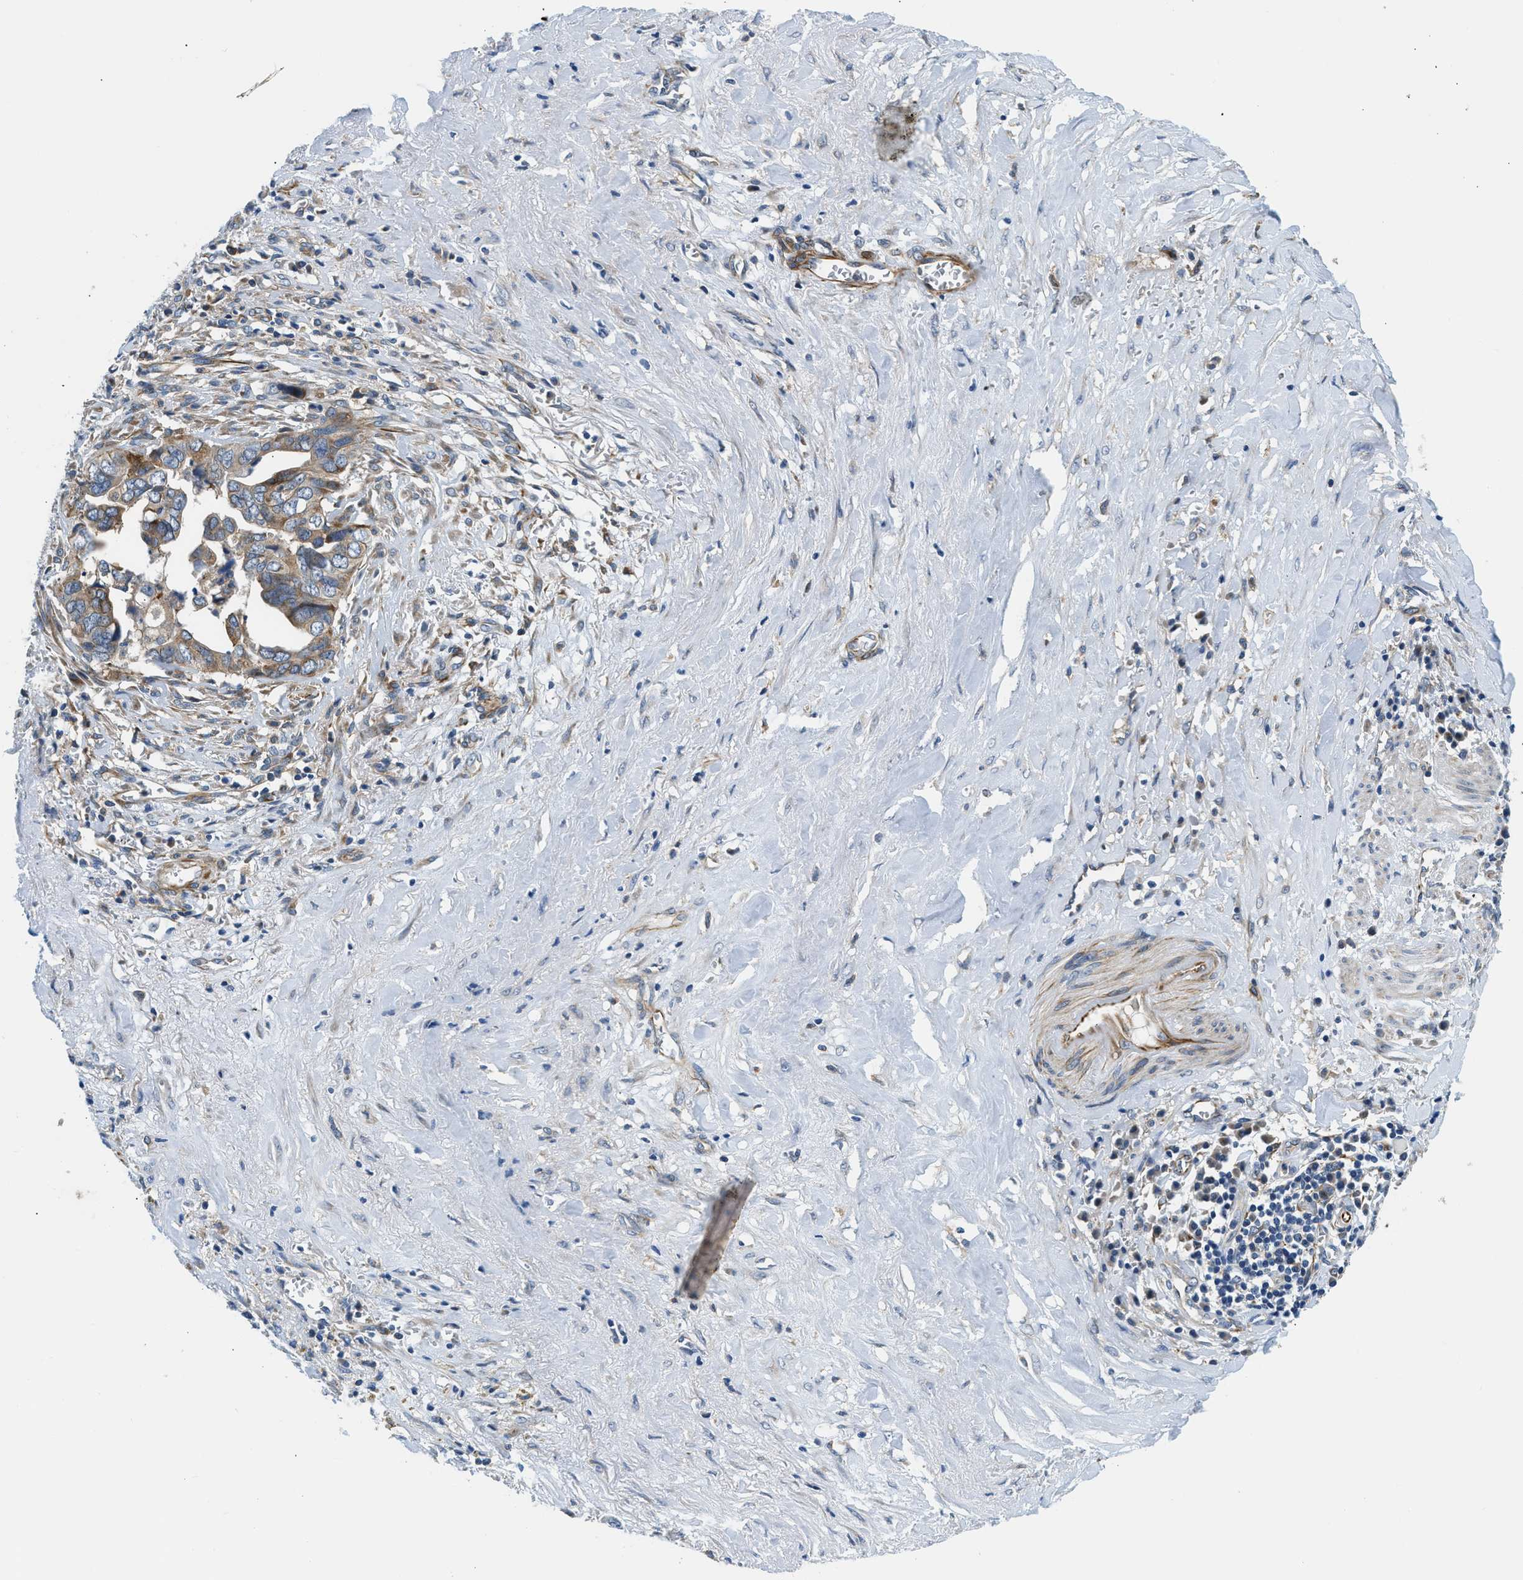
{"staining": {"intensity": "moderate", "quantity": ">75%", "location": "cytoplasmic/membranous"}, "tissue": "liver cancer", "cell_type": "Tumor cells", "image_type": "cancer", "snomed": [{"axis": "morphology", "description": "Cholangiocarcinoma"}, {"axis": "topography", "description": "Liver"}], "caption": "Liver cancer (cholangiocarcinoma) stained for a protein (brown) shows moderate cytoplasmic/membranous positive positivity in about >75% of tumor cells.", "gene": "LPIN2", "patient": {"sex": "female", "age": 79}}